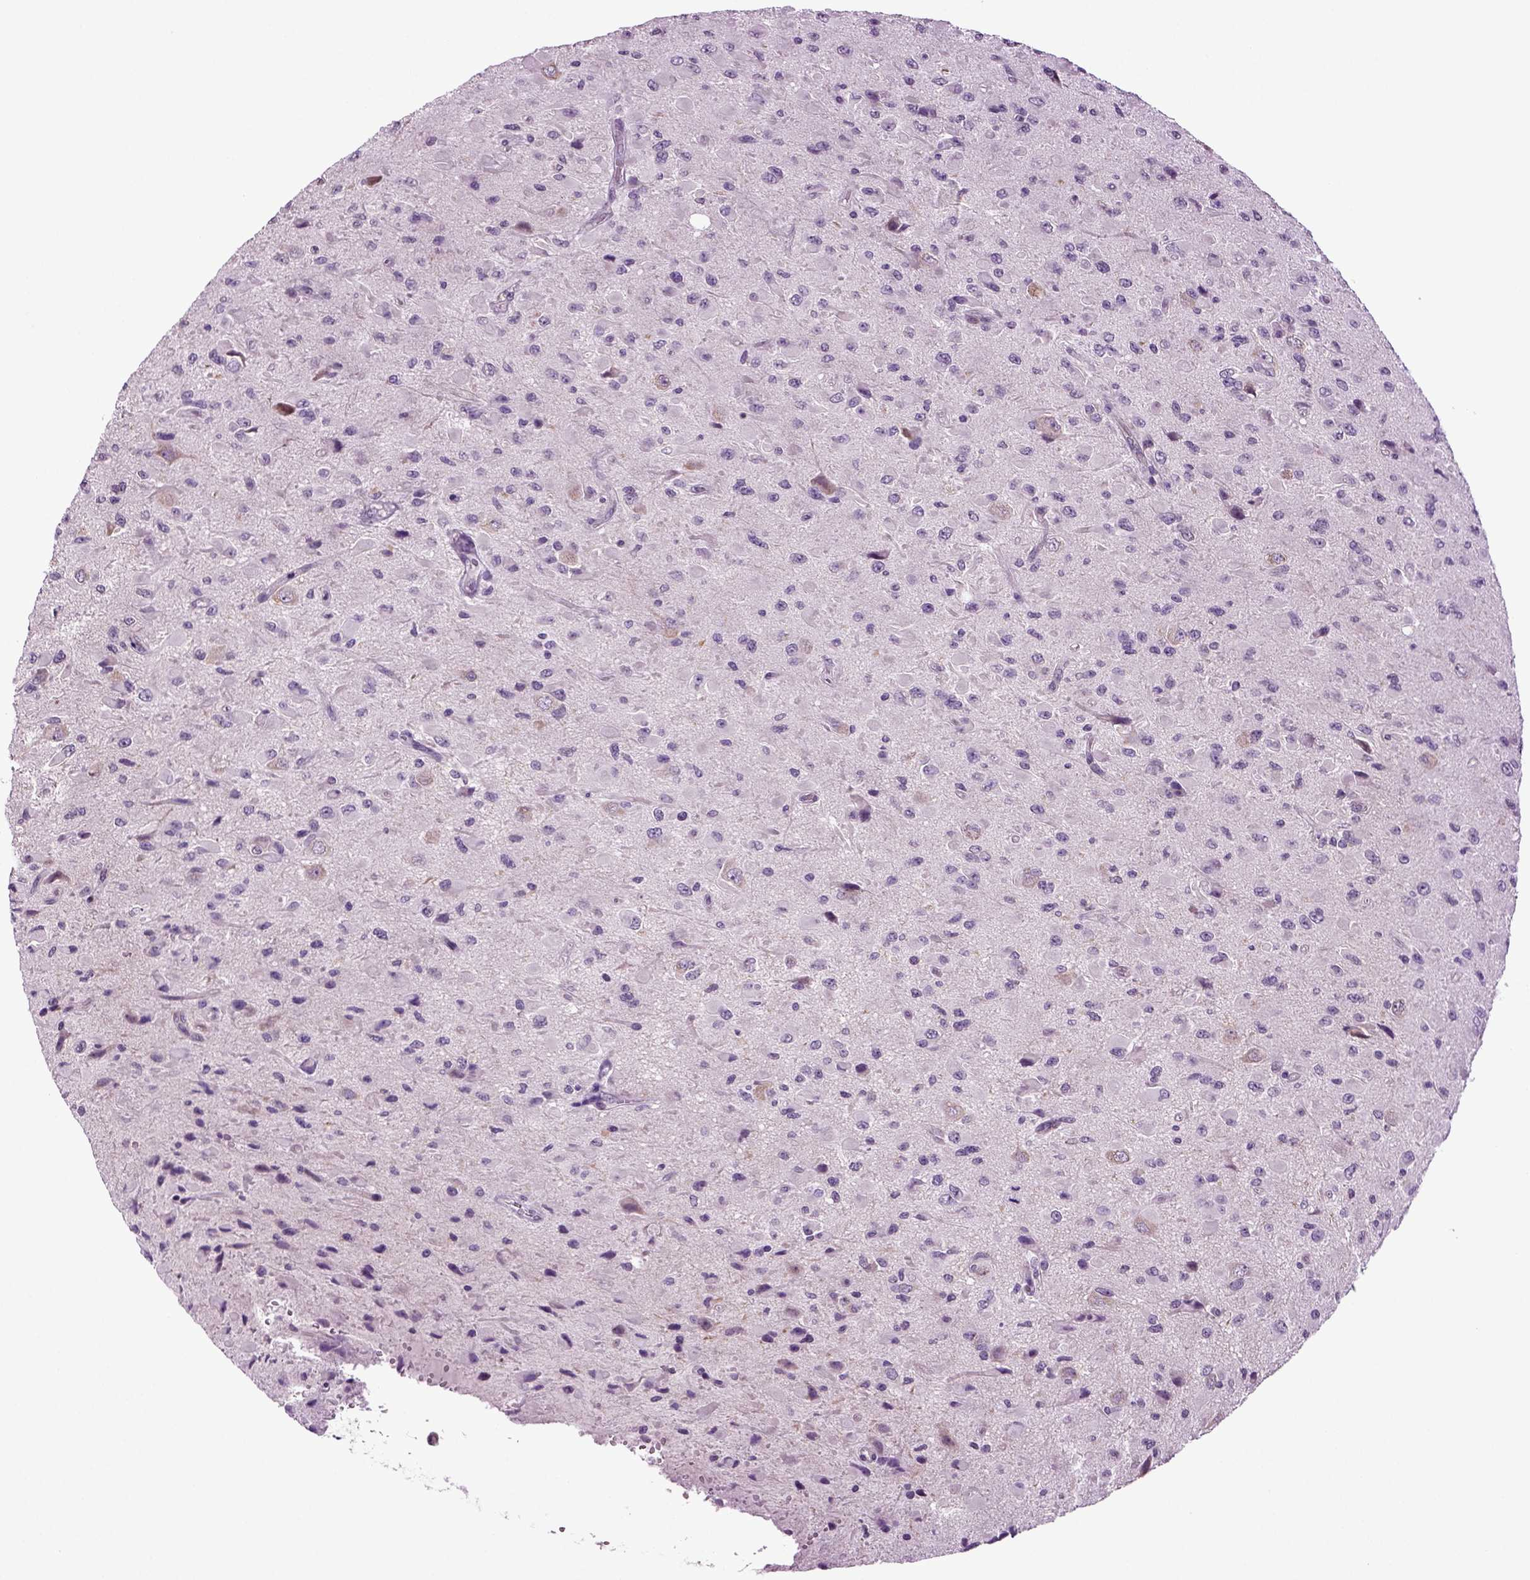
{"staining": {"intensity": "negative", "quantity": "none", "location": "none"}, "tissue": "glioma", "cell_type": "Tumor cells", "image_type": "cancer", "snomed": [{"axis": "morphology", "description": "Glioma, malignant, High grade"}, {"axis": "topography", "description": "Cerebral cortex"}], "caption": "The immunohistochemistry image has no significant staining in tumor cells of malignant high-grade glioma tissue. Brightfield microscopy of immunohistochemistry (IHC) stained with DAB (3,3'-diaminobenzidine) (brown) and hematoxylin (blue), captured at high magnification.", "gene": "PLCH2", "patient": {"sex": "male", "age": 35}}